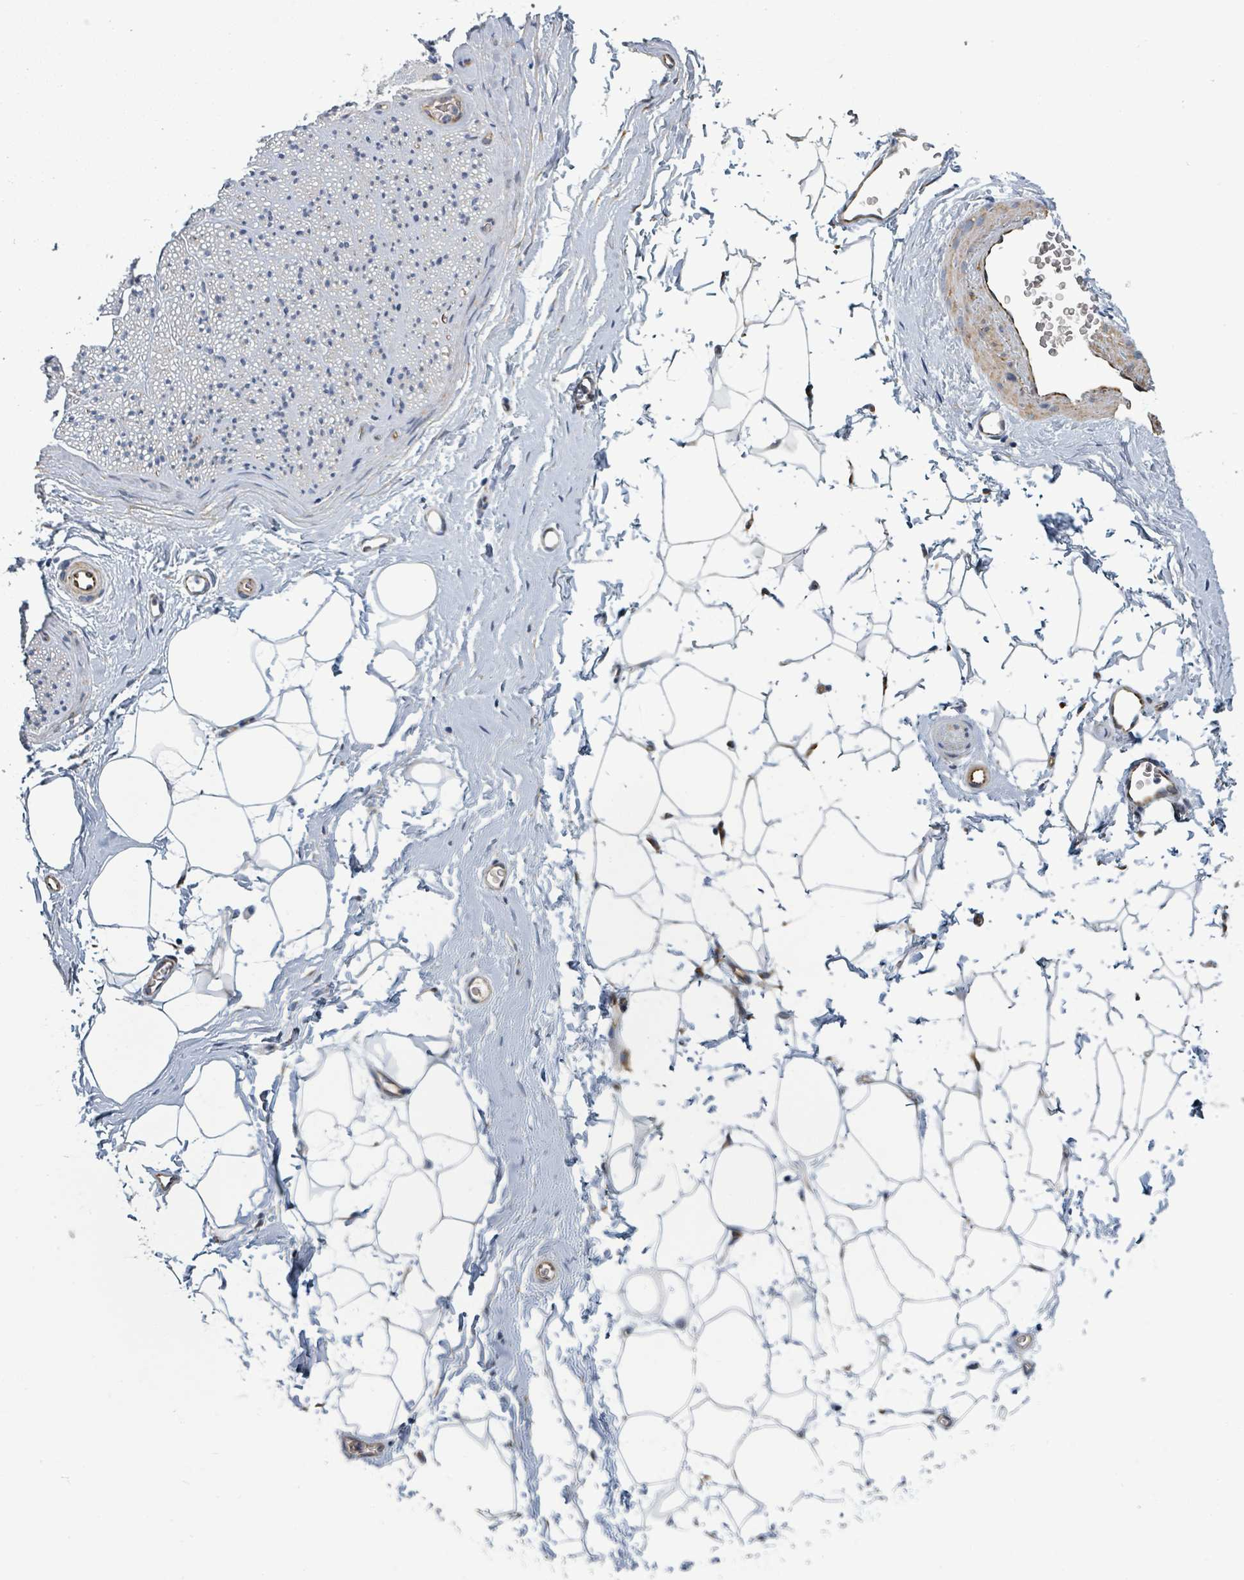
{"staining": {"intensity": "negative", "quantity": "none", "location": "none"}, "tissue": "adipose tissue", "cell_type": "Adipocytes", "image_type": "normal", "snomed": [{"axis": "morphology", "description": "Normal tissue, NOS"}, {"axis": "morphology", "description": "Adenocarcinoma, High grade"}, {"axis": "topography", "description": "Prostate"}, {"axis": "topography", "description": "Peripheral nerve tissue"}], "caption": "This is a photomicrograph of immunohistochemistry staining of benign adipose tissue, which shows no staining in adipocytes.", "gene": "RAB33B", "patient": {"sex": "male", "age": 68}}